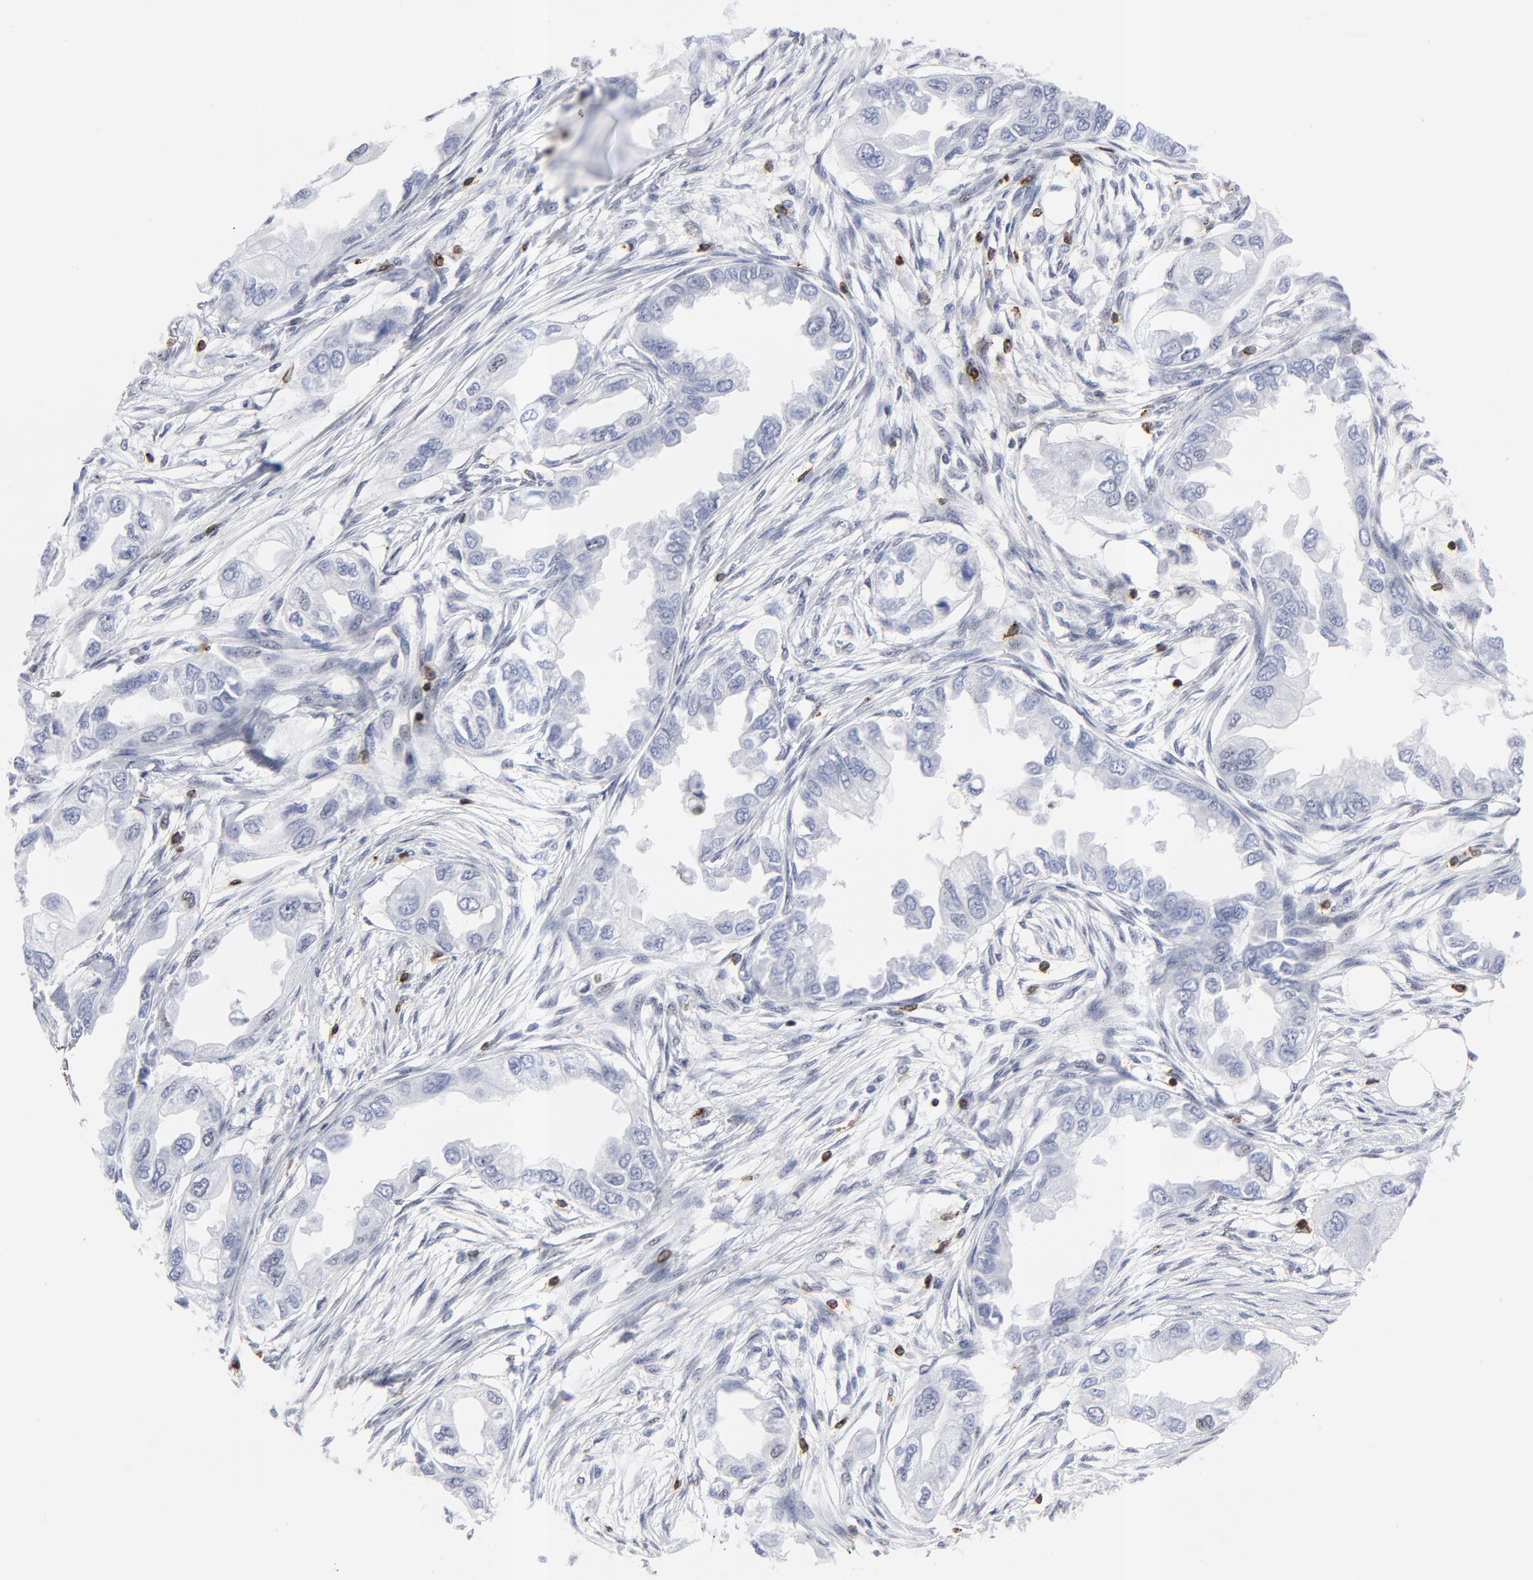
{"staining": {"intensity": "negative", "quantity": "none", "location": "none"}, "tissue": "endometrial cancer", "cell_type": "Tumor cells", "image_type": "cancer", "snomed": [{"axis": "morphology", "description": "Adenocarcinoma, NOS"}, {"axis": "topography", "description": "Endometrium"}], "caption": "A photomicrograph of human adenocarcinoma (endometrial) is negative for staining in tumor cells.", "gene": "CD2", "patient": {"sex": "female", "age": 67}}